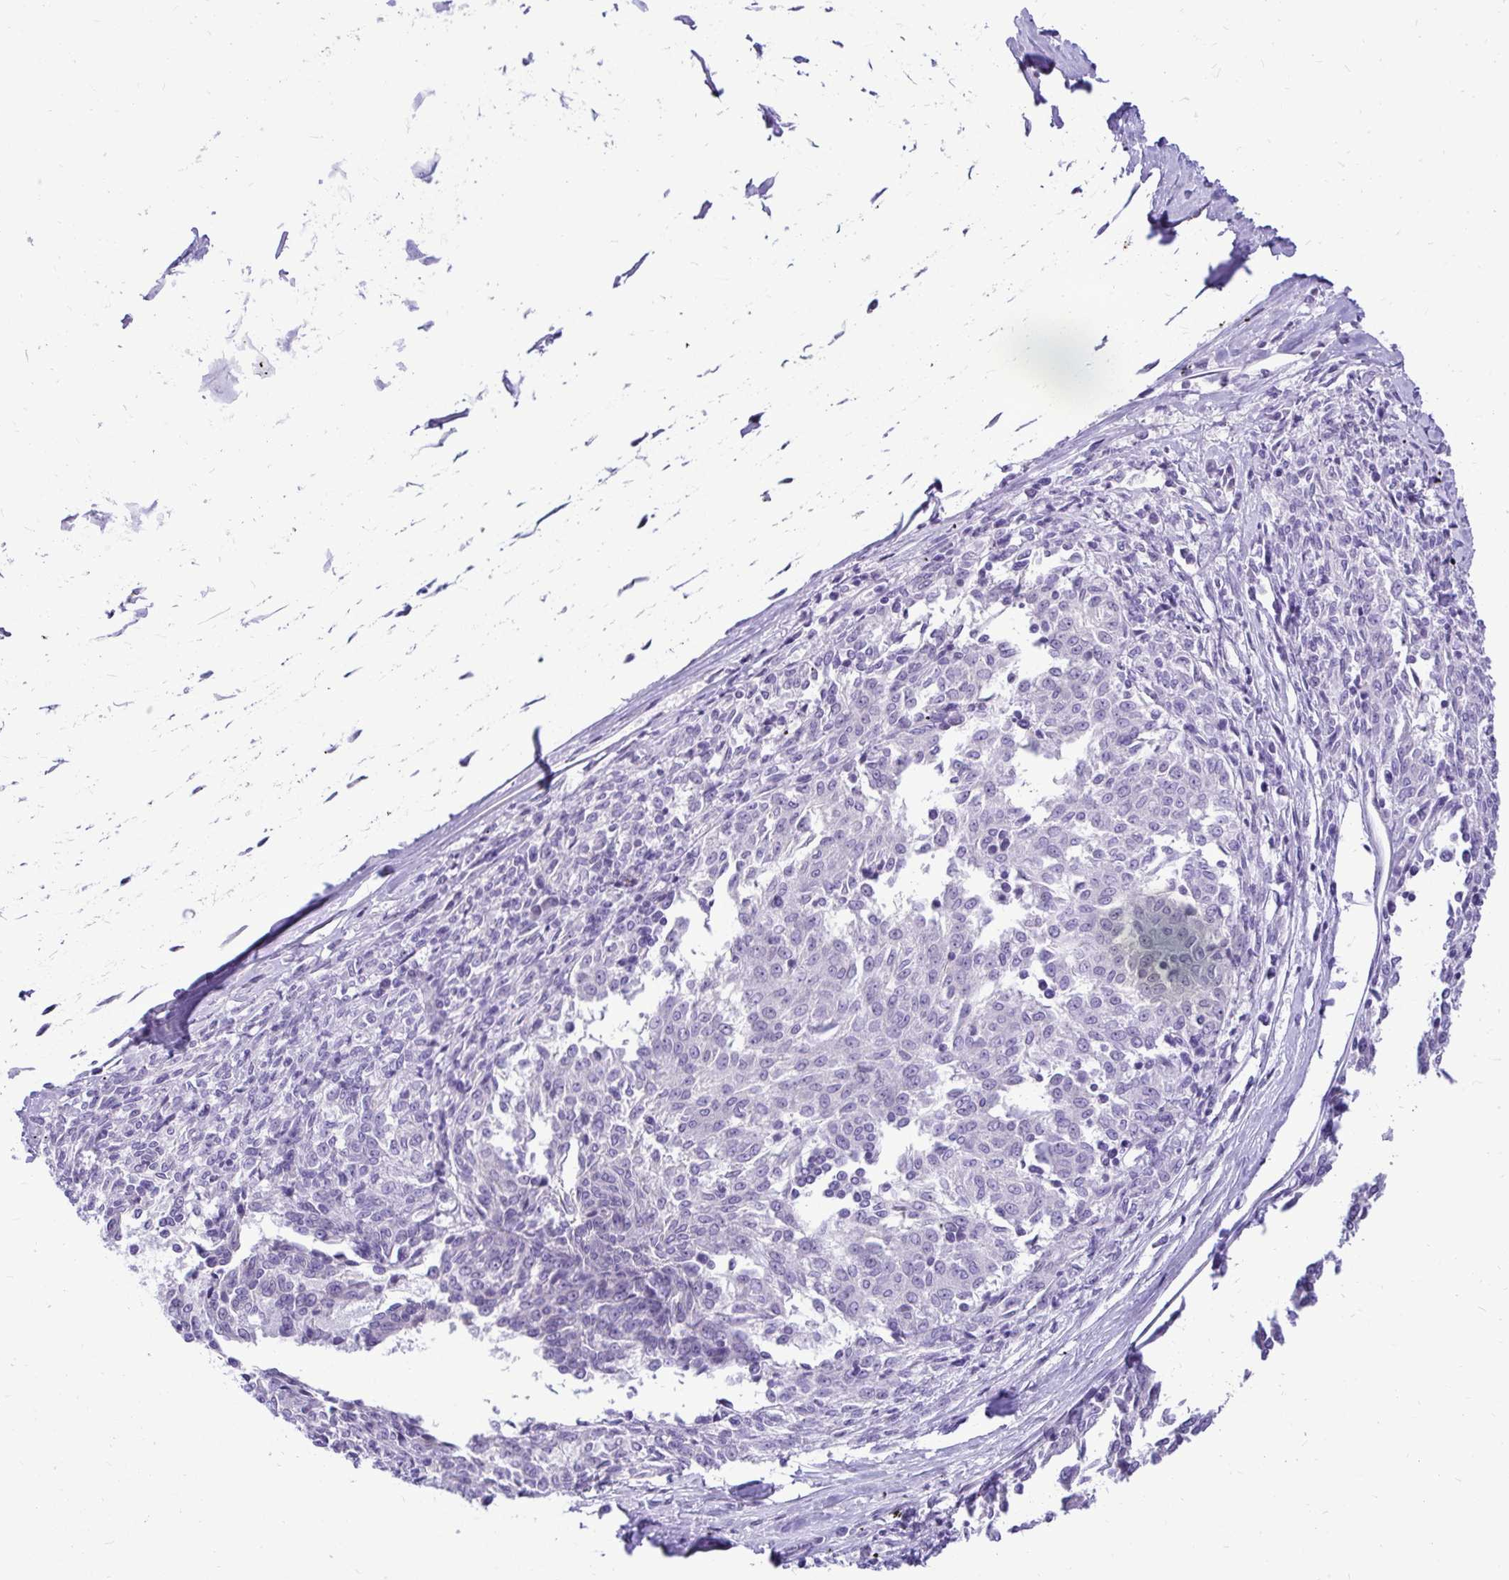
{"staining": {"intensity": "negative", "quantity": "none", "location": "none"}, "tissue": "melanoma", "cell_type": "Tumor cells", "image_type": "cancer", "snomed": [{"axis": "morphology", "description": "Malignant melanoma, NOS"}, {"axis": "topography", "description": "Skin"}], "caption": "Malignant melanoma stained for a protein using IHC displays no staining tumor cells.", "gene": "PELI3", "patient": {"sex": "female", "age": 72}}